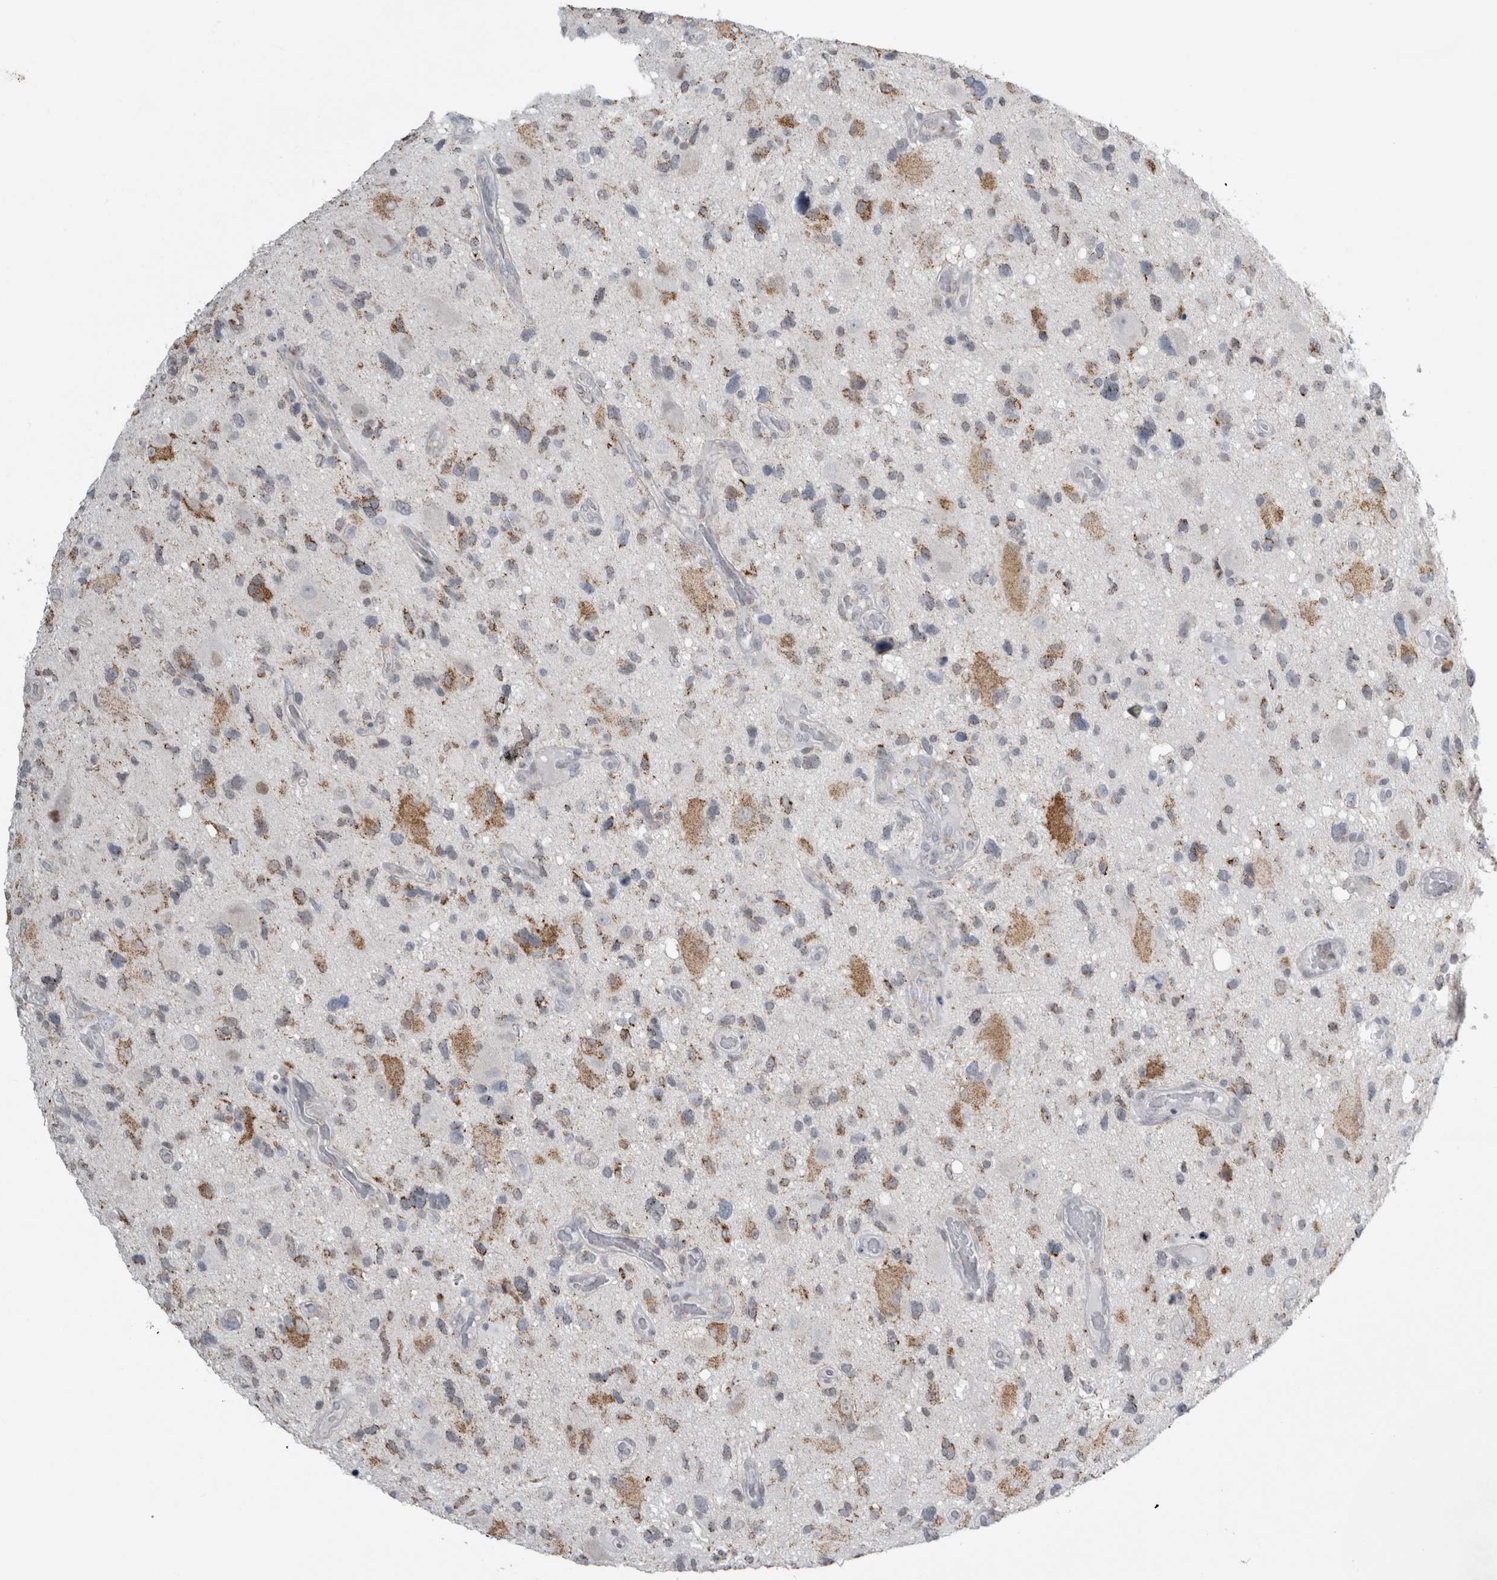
{"staining": {"intensity": "moderate", "quantity": ">75%", "location": "cytoplasmic/membranous"}, "tissue": "glioma", "cell_type": "Tumor cells", "image_type": "cancer", "snomed": [{"axis": "morphology", "description": "Glioma, malignant, High grade"}, {"axis": "topography", "description": "Brain"}], "caption": "Tumor cells display medium levels of moderate cytoplasmic/membranous staining in about >75% of cells in glioma.", "gene": "PLIN1", "patient": {"sex": "male", "age": 33}}